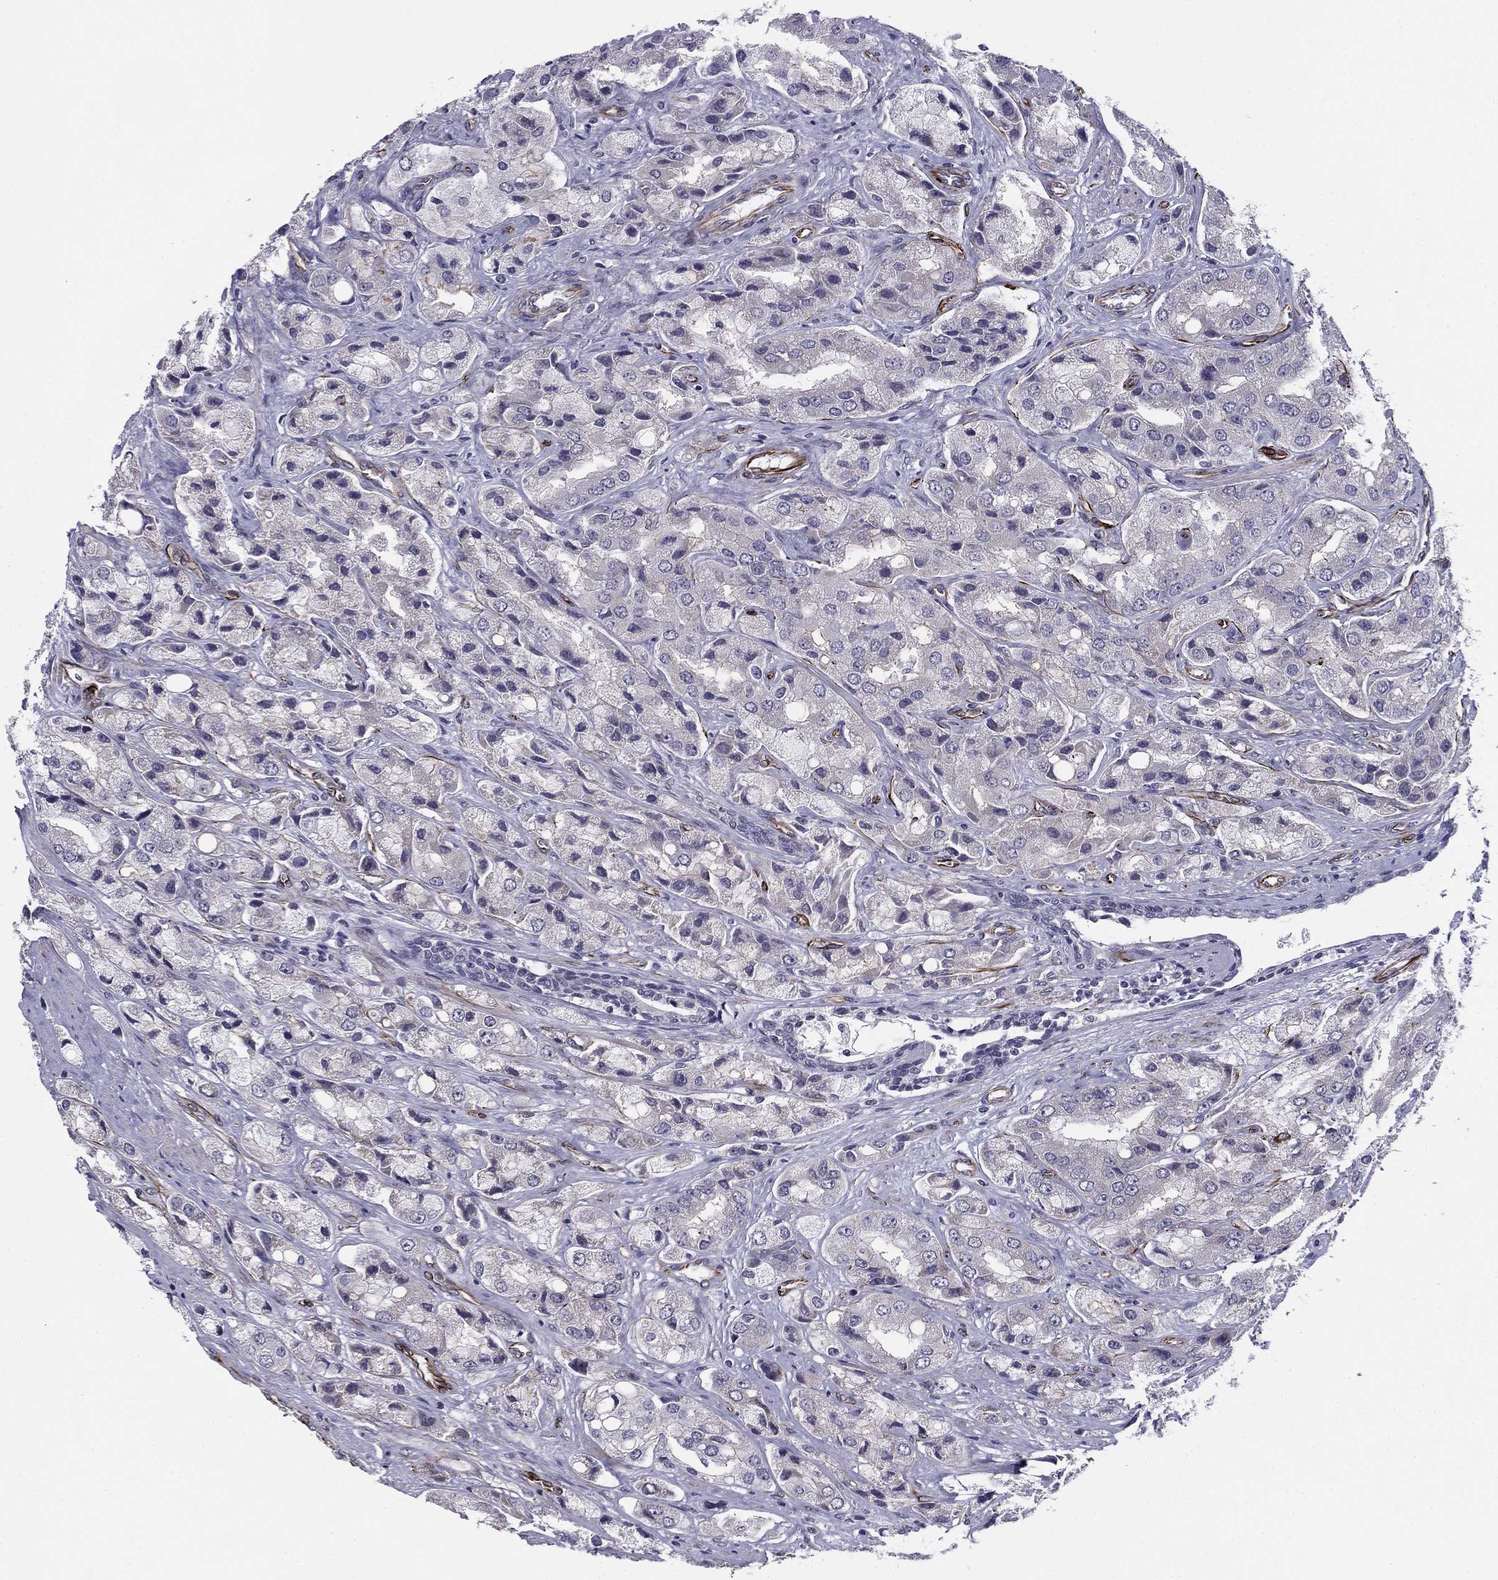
{"staining": {"intensity": "negative", "quantity": "none", "location": "none"}, "tissue": "prostate cancer", "cell_type": "Tumor cells", "image_type": "cancer", "snomed": [{"axis": "morphology", "description": "Adenocarcinoma, Low grade"}, {"axis": "topography", "description": "Prostate"}], "caption": "DAB (3,3'-diaminobenzidine) immunohistochemical staining of prostate cancer (adenocarcinoma (low-grade)) exhibits no significant staining in tumor cells.", "gene": "ANKS4B", "patient": {"sex": "male", "age": 69}}